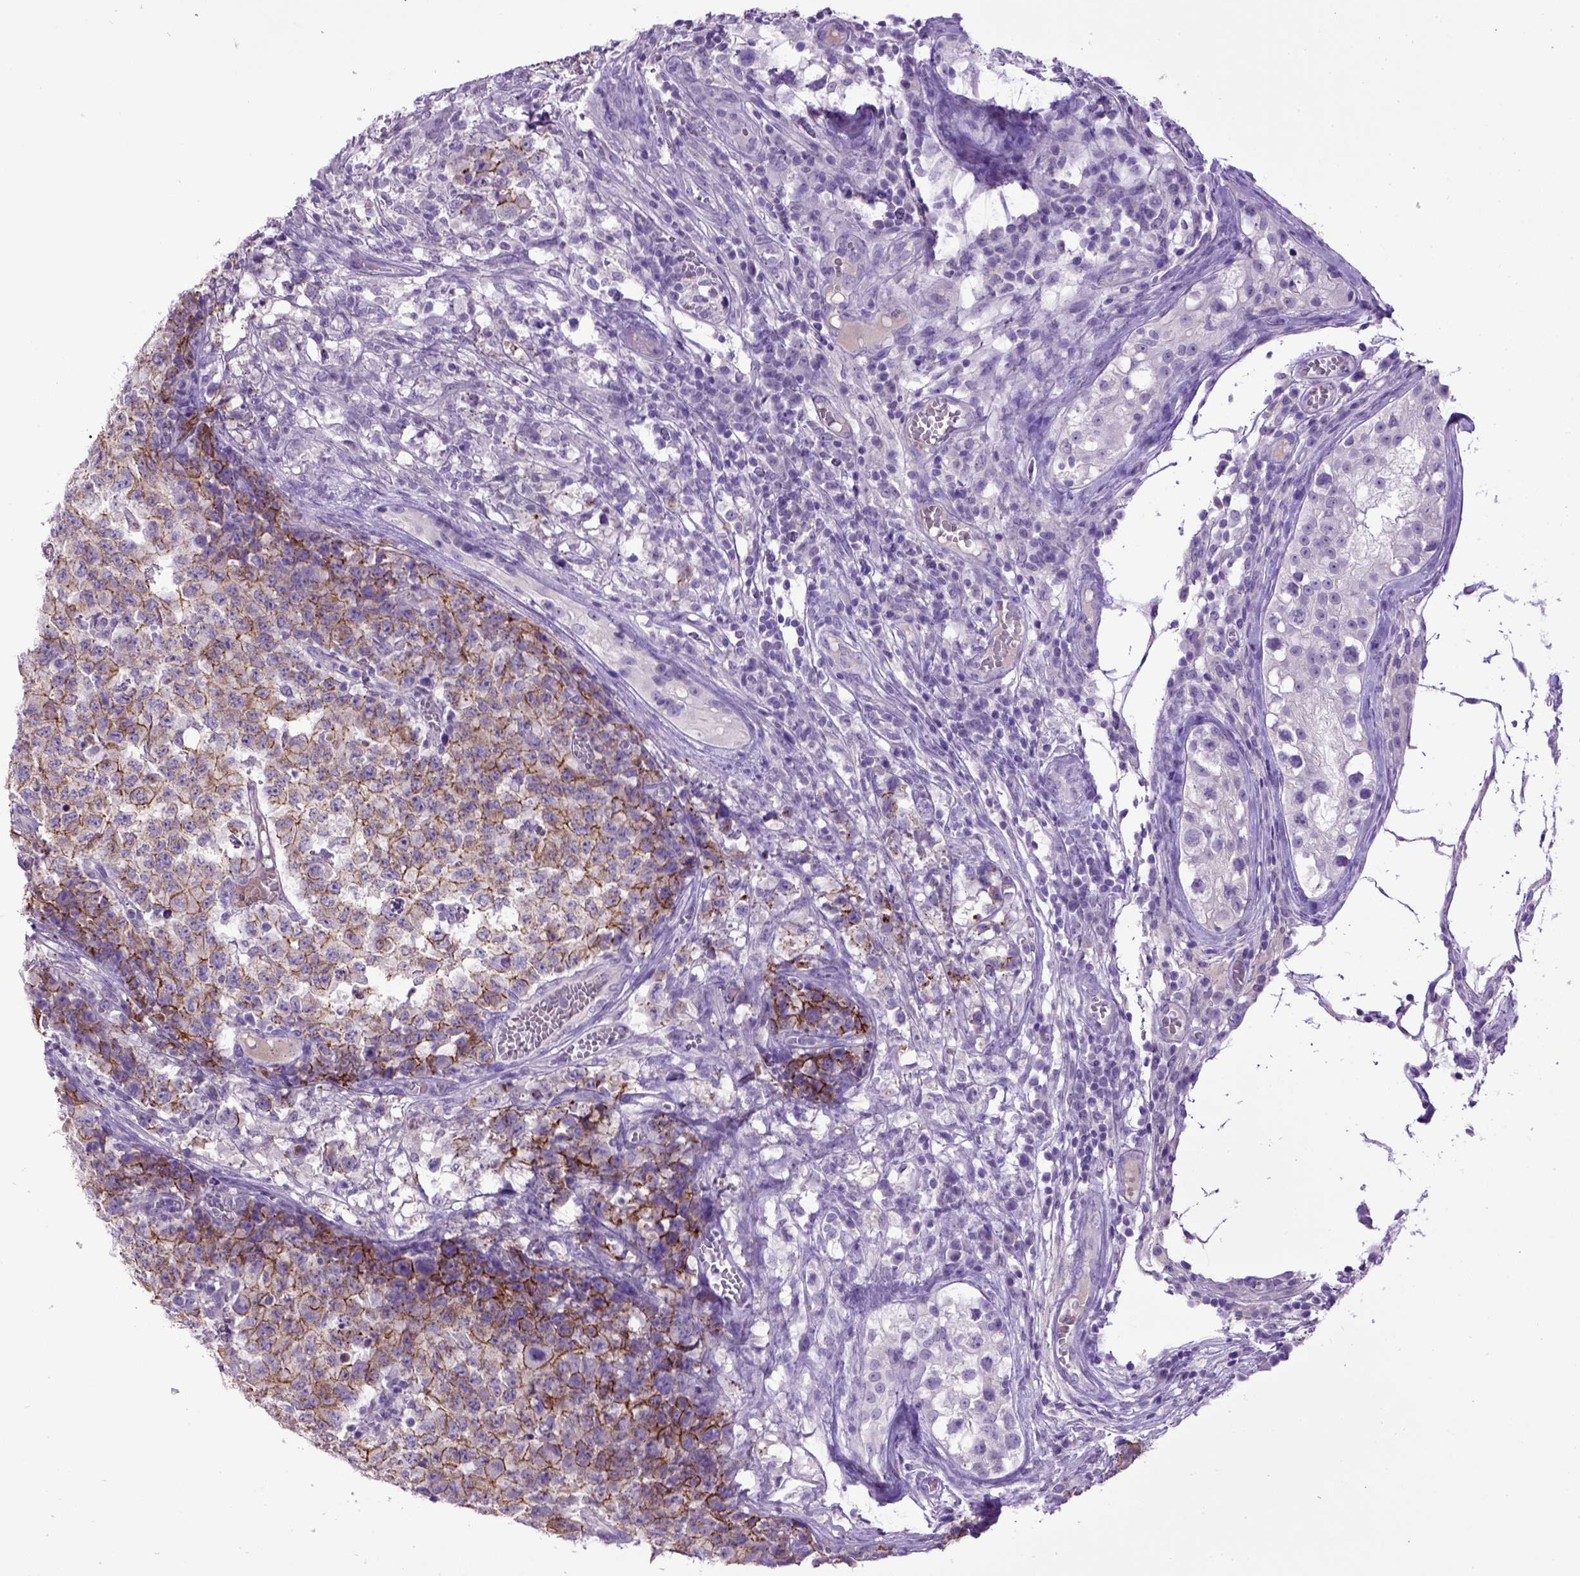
{"staining": {"intensity": "moderate", "quantity": ">75%", "location": "cytoplasmic/membranous"}, "tissue": "testis cancer", "cell_type": "Tumor cells", "image_type": "cancer", "snomed": [{"axis": "morphology", "description": "Carcinoma, Embryonal, NOS"}, {"axis": "topography", "description": "Testis"}], "caption": "The photomicrograph reveals a brown stain indicating the presence of a protein in the cytoplasmic/membranous of tumor cells in testis cancer (embryonal carcinoma). (Brightfield microscopy of DAB IHC at high magnification).", "gene": "CDH1", "patient": {"sex": "male", "age": 23}}